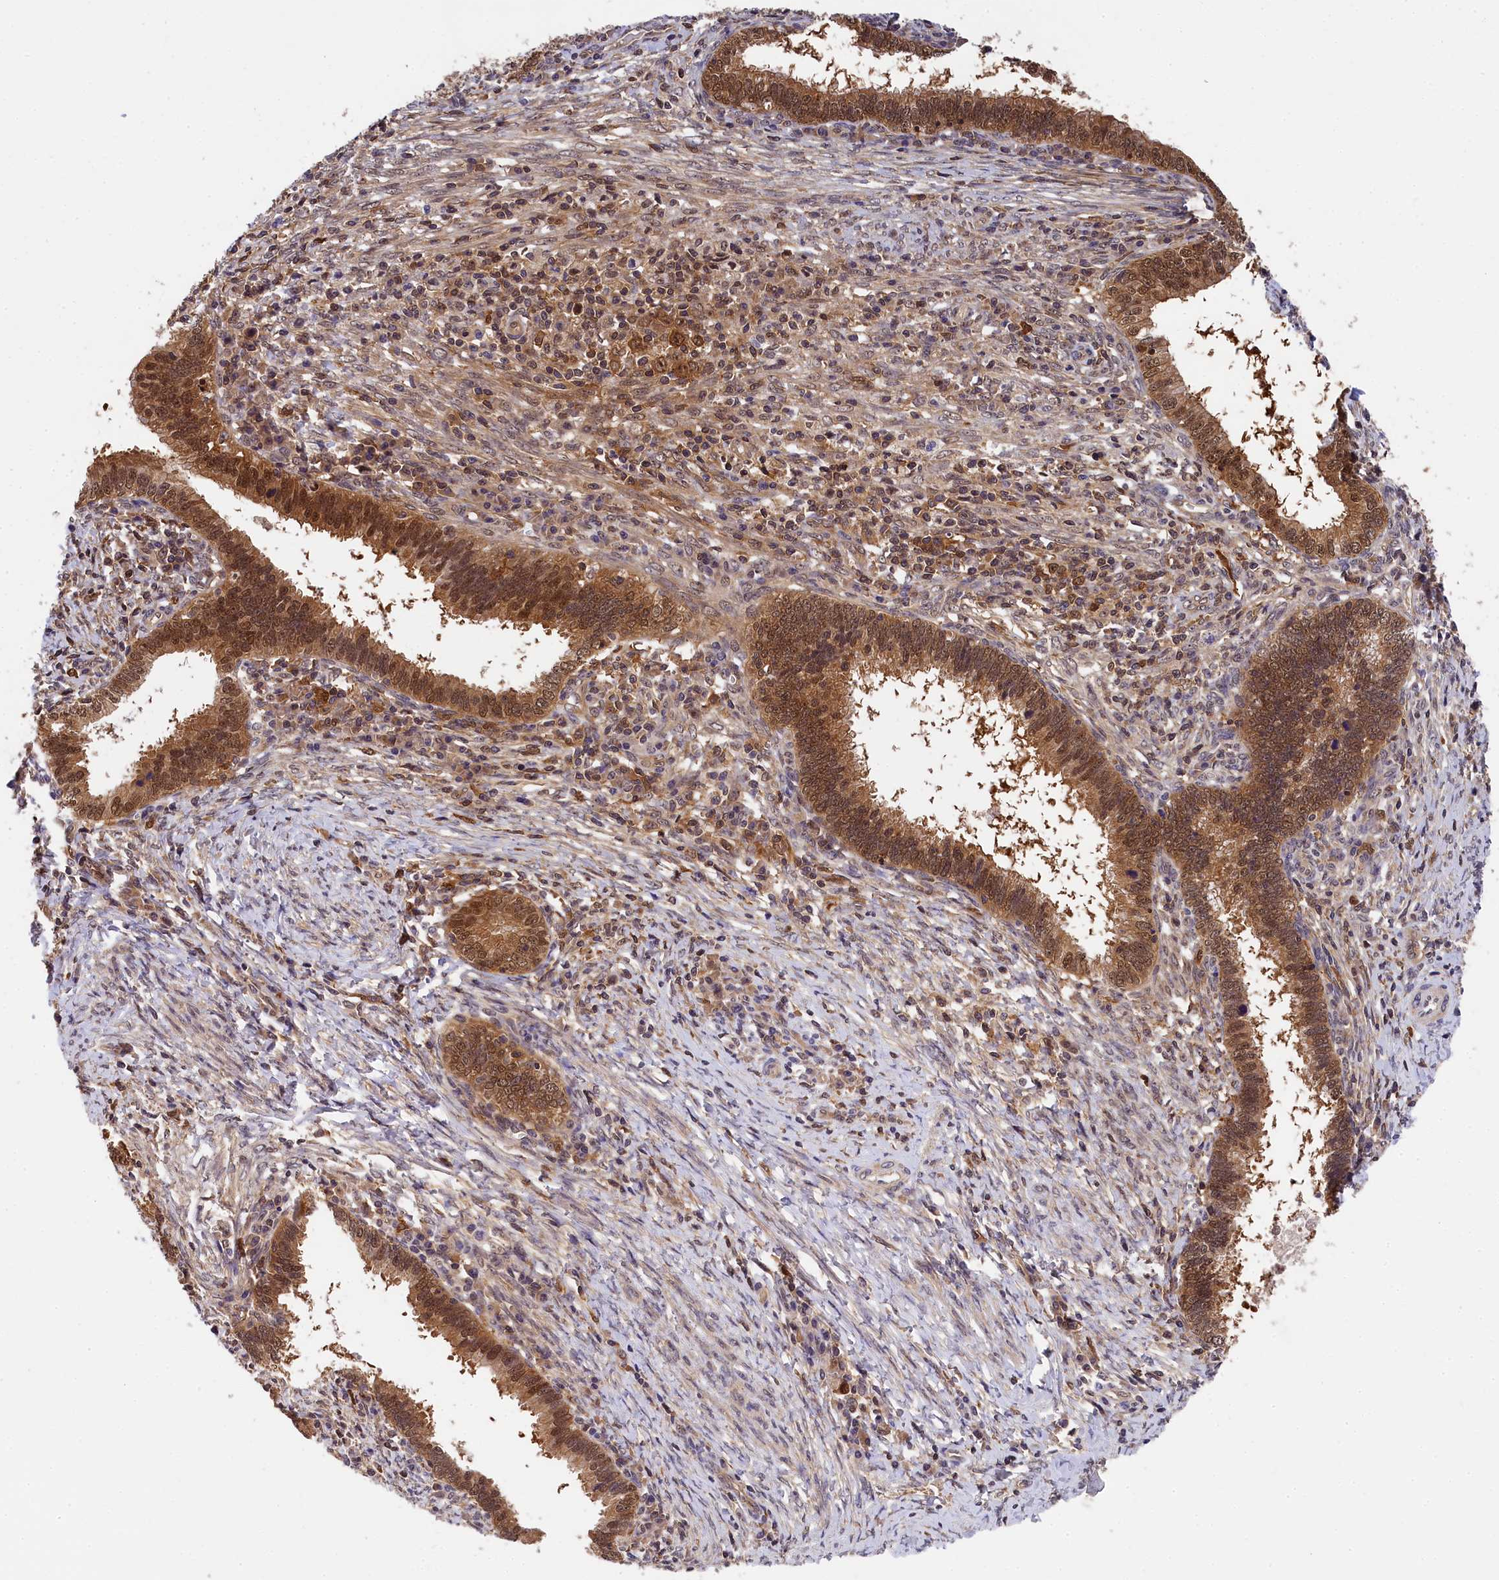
{"staining": {"intensity": "moderate", "quantity": ">75%", "location": "cytoplasmic/membranous,nuclear"}, "tissue": "cervical cancer", "cell_type": "Tumor cells", "image_type": "cancer", "snomed": [{"axis": "morphology", "description": "Adenocarcinoma, NOS"}, {"axis": "topography", "description": "Cervix"}], "caption": "Protein expression by immunohistochemistry shows moderate cytoplasmic/membranous and nuclear expression in about >75% of tumor cells in adenocarcinoma (cervical).", "gene": "EIF6", "patient": {"sex": "female", "age": 36}}